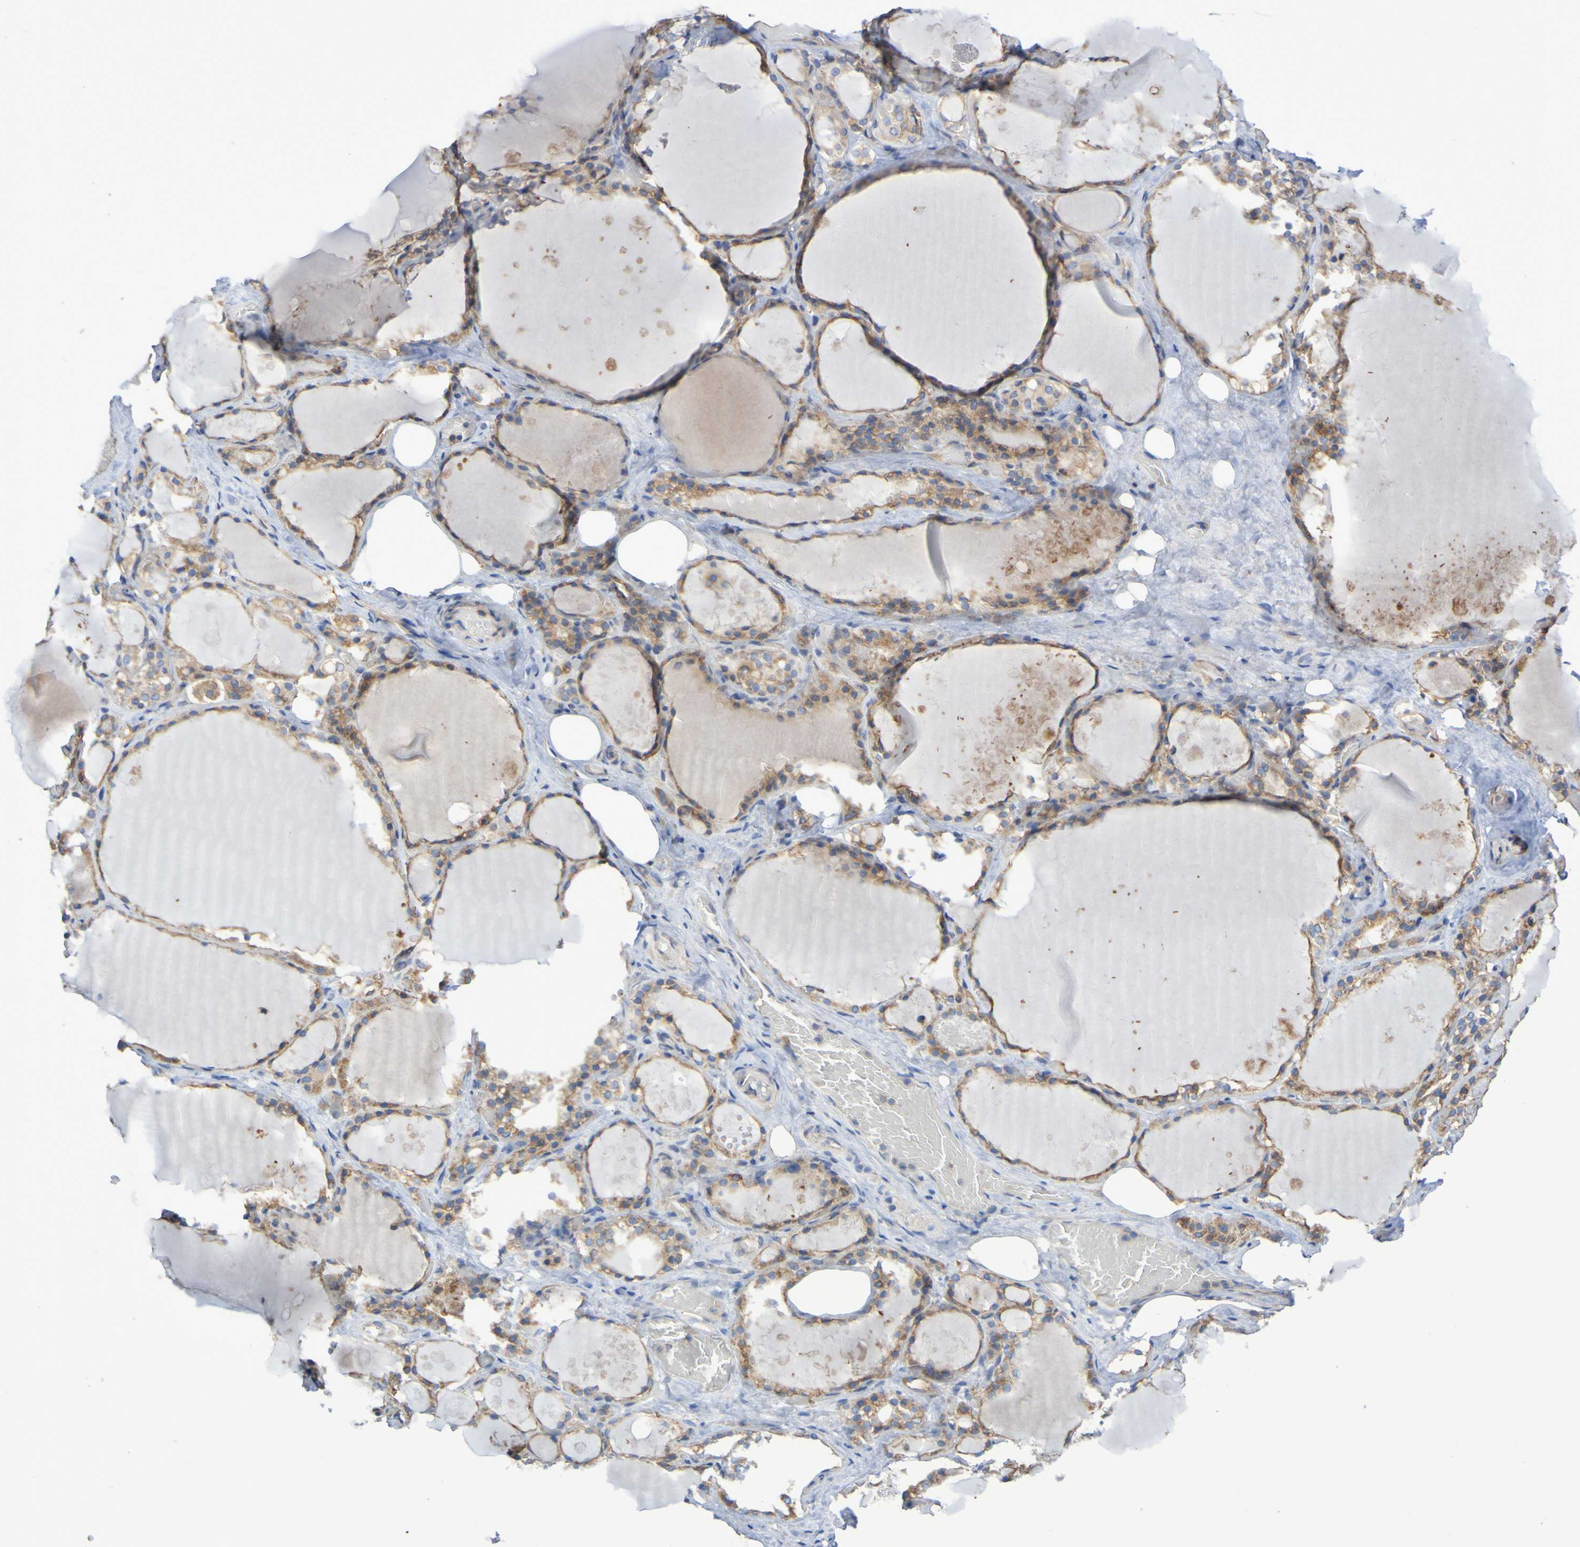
{"staining": {"intensity": "moderate", "quantity": ">75%", "location": "cytoplasmic/membranous"}, "tissue": "thyroid gland", "cell_type": "Glandular cells", "image_type": "normal", "snomed": [{"axis": "morphology", "description": "Normal tissue, NOS"}, {"axis": "topography", "description": "Thyroid gland"}], "caption": "Immunohistochemistry of unremarkable human thyroid gland reveals medium levels of moderate cytoplasmic/membranous expression in about >75% of glandular cells.", "gene": "SYNJ1", "patient": {"sex": "male", "age": 61}}